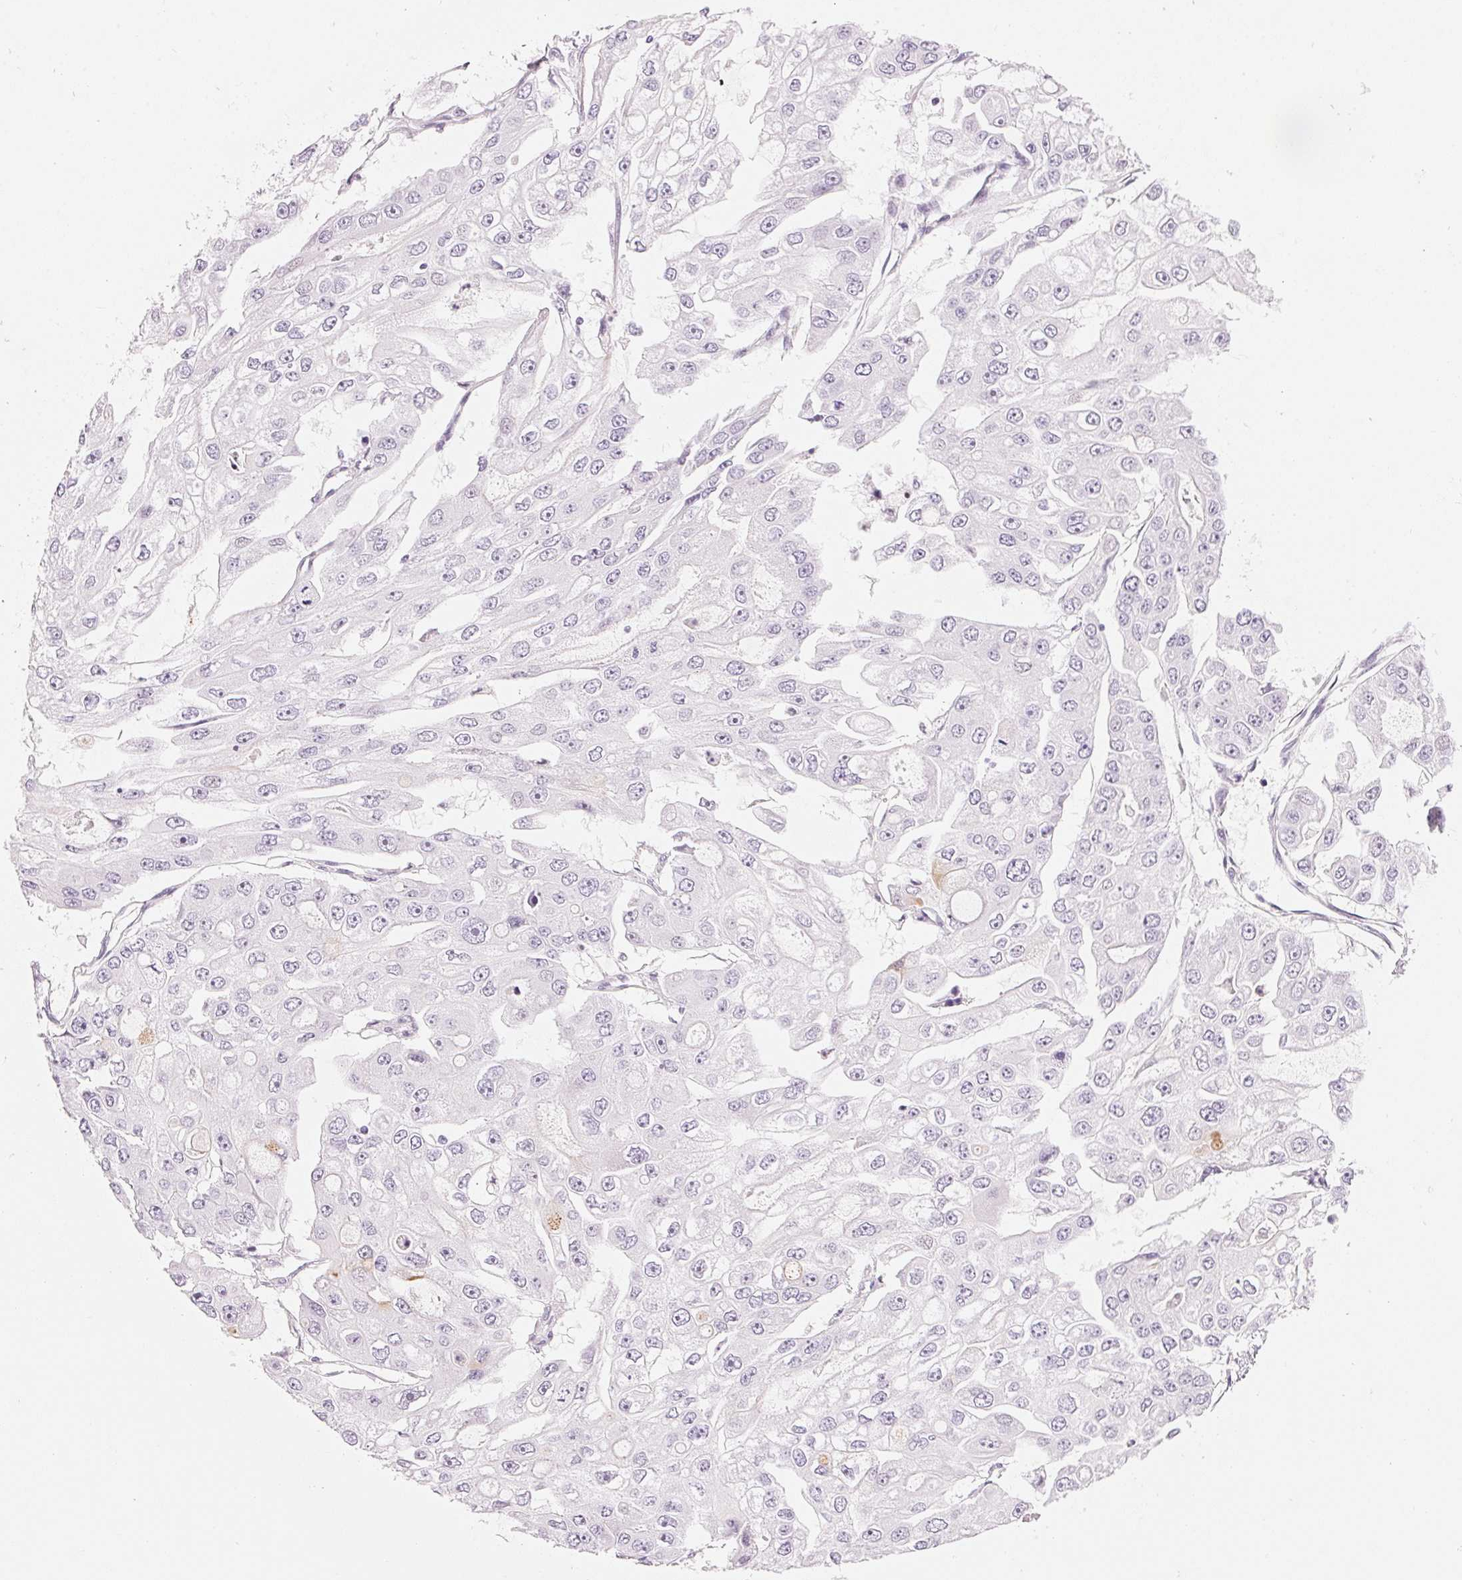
{"staining": {"intensity": "negative", "quantity": "none", "location": "none"}, "tissue": "ovarian cancer", "cell_type": "Tumor cells", "image_type": "cancer", "snomed": [{"axis": "morphology", "description": "Cystadenocarcinoma, serous, NOS"}, {"axis": "topography", "description": "Ovary"}], "caption": "The IHC histopathology image has no significant staining in tumor cells of serous cystadenocarcinoma (ovarian) tissue.", "gene": "KLK7", "patient": {"sex": "female", "age": 56}}